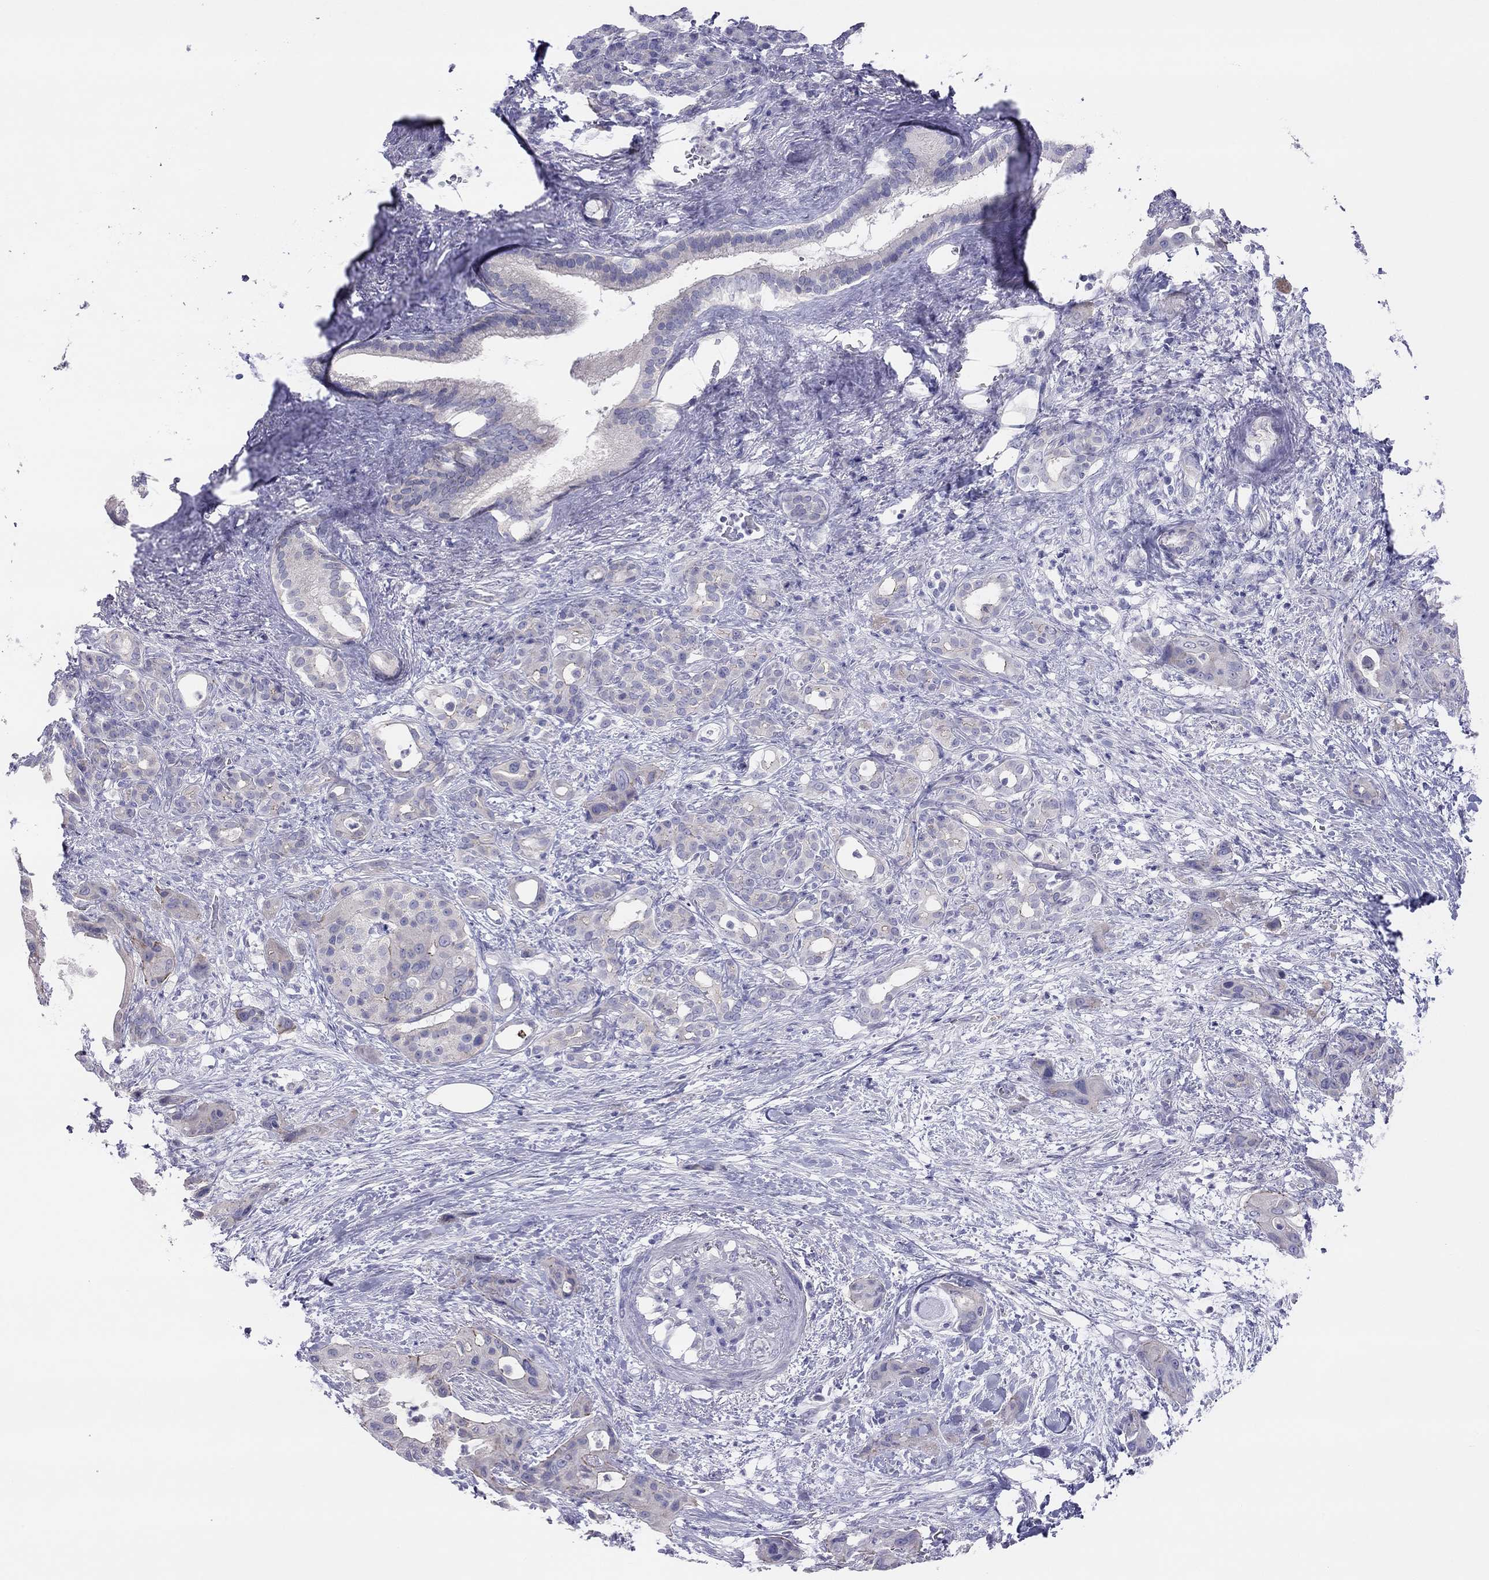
{"staining": {"intensity": "moderate", "quantity": "<25%", "location": "cytoplasmic/membranous"}, "tissue": "pancreatic cancer", "cell_type": "Tumor cells", "image_type": "cancer", "snomed": [{"axis": "morphology", "description": "Adenocarcinoma, NOS"}, {"axis": "topography", "description": "Pancreas"}], "caption": "Immunohistochemistry of adenocarcinoma (pancreatic) displays low levels of moderate cytoplasmic/membranous positivity in approximately <25% of tumor cells.", "gene": "MGAT4C", "patient": {"sex": "male", "age": 71}}